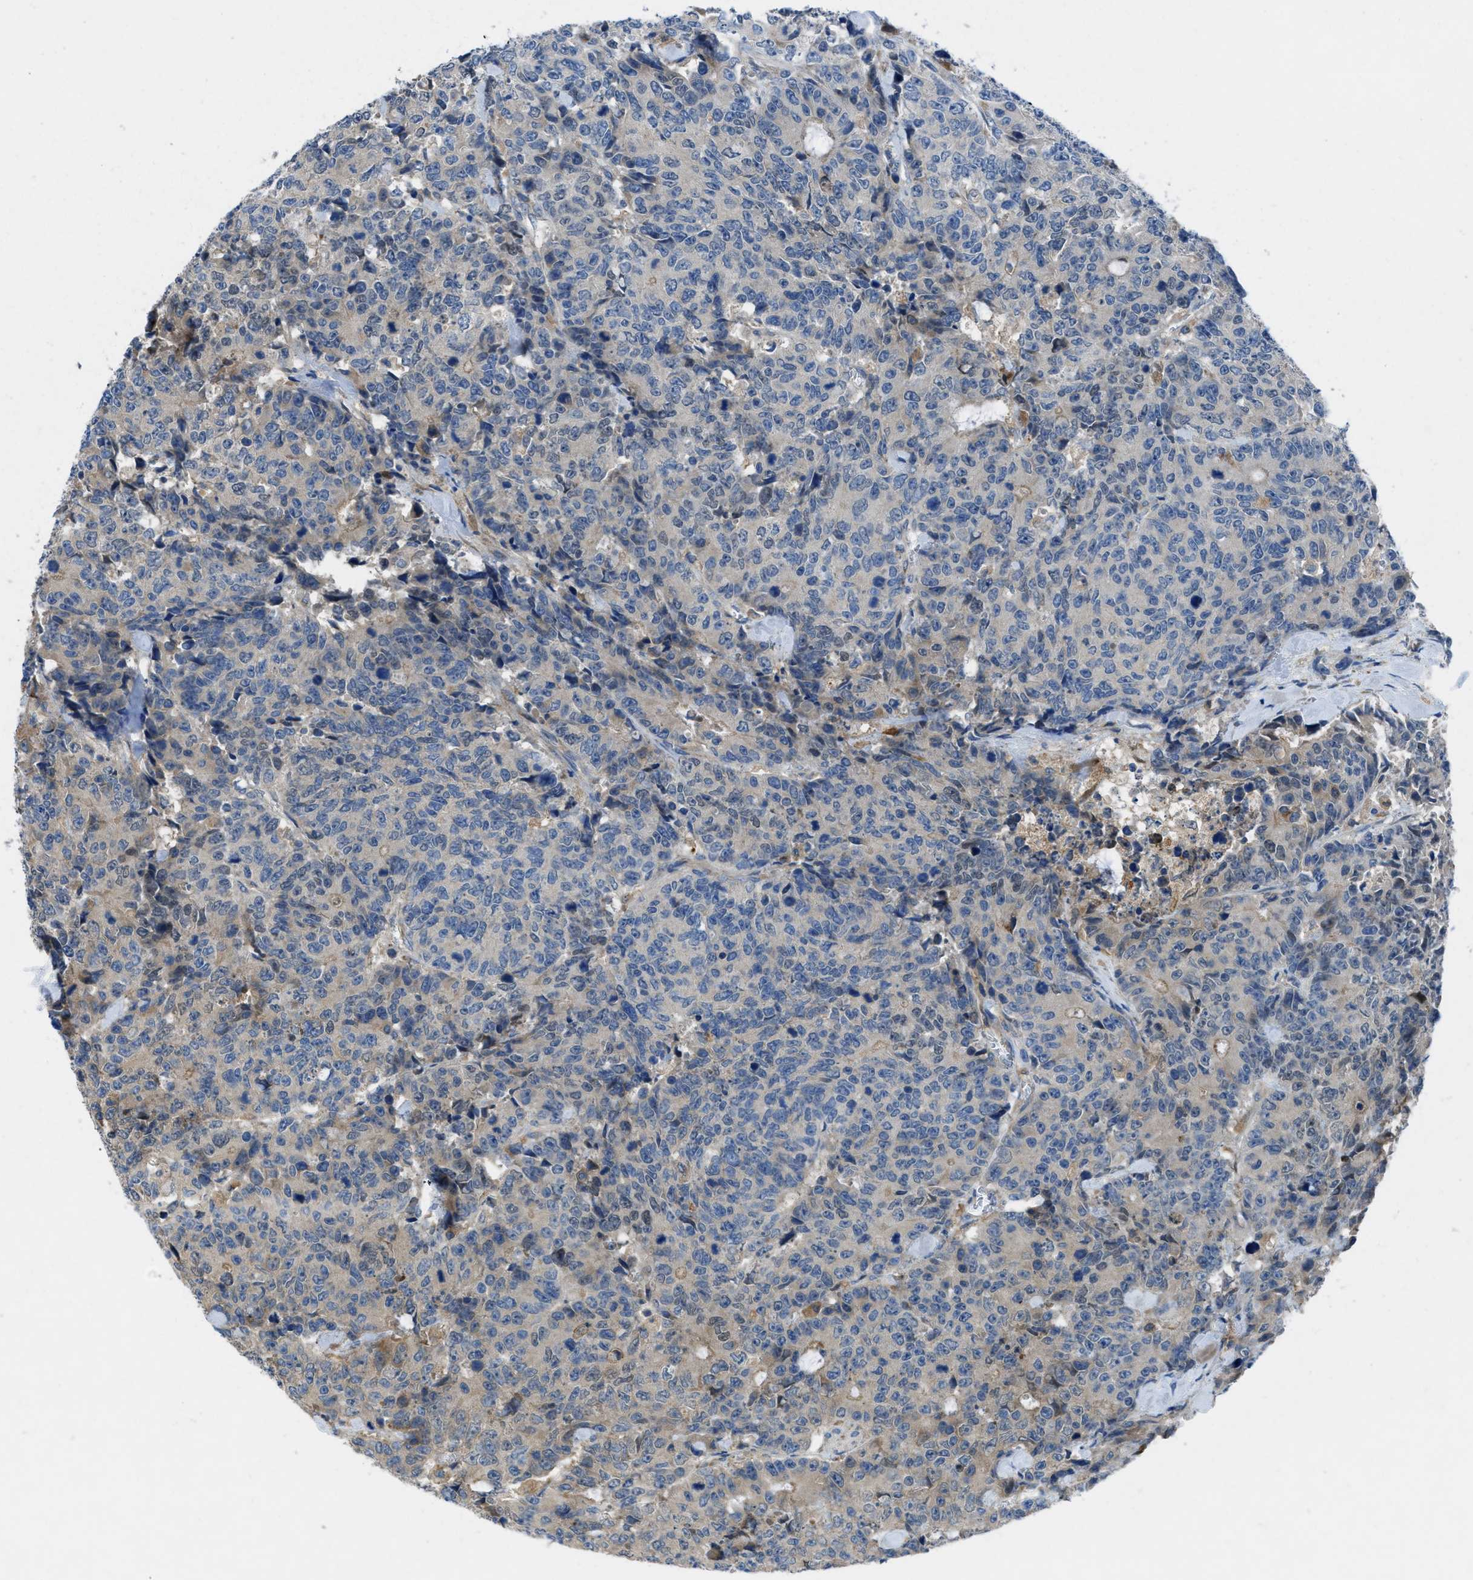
{"staining": {"intensity": "weak", "quantity": "<25%", "location": "cytoplasmic/membranous"}, "tissue": "colorectal cancer", "cell_type": "Tumor cells", "image_type": "cancer", "snomed": [{"axis": "morphology", "description": "Adenocarcinoma, NOS"}, {"axis": "topography", "description": "Colon"}], "caption": "There is no significant expression in tumor cells of colorectal adenocarcinoma. Brightfield microscopy of IHC stained with DAB (3,3'-diaminobenzidine) (brown) and hematoxylin (blue), captured at high magnification.", "gene": "MAP3K20", "patient": {"sex": "female", "age": 86}}